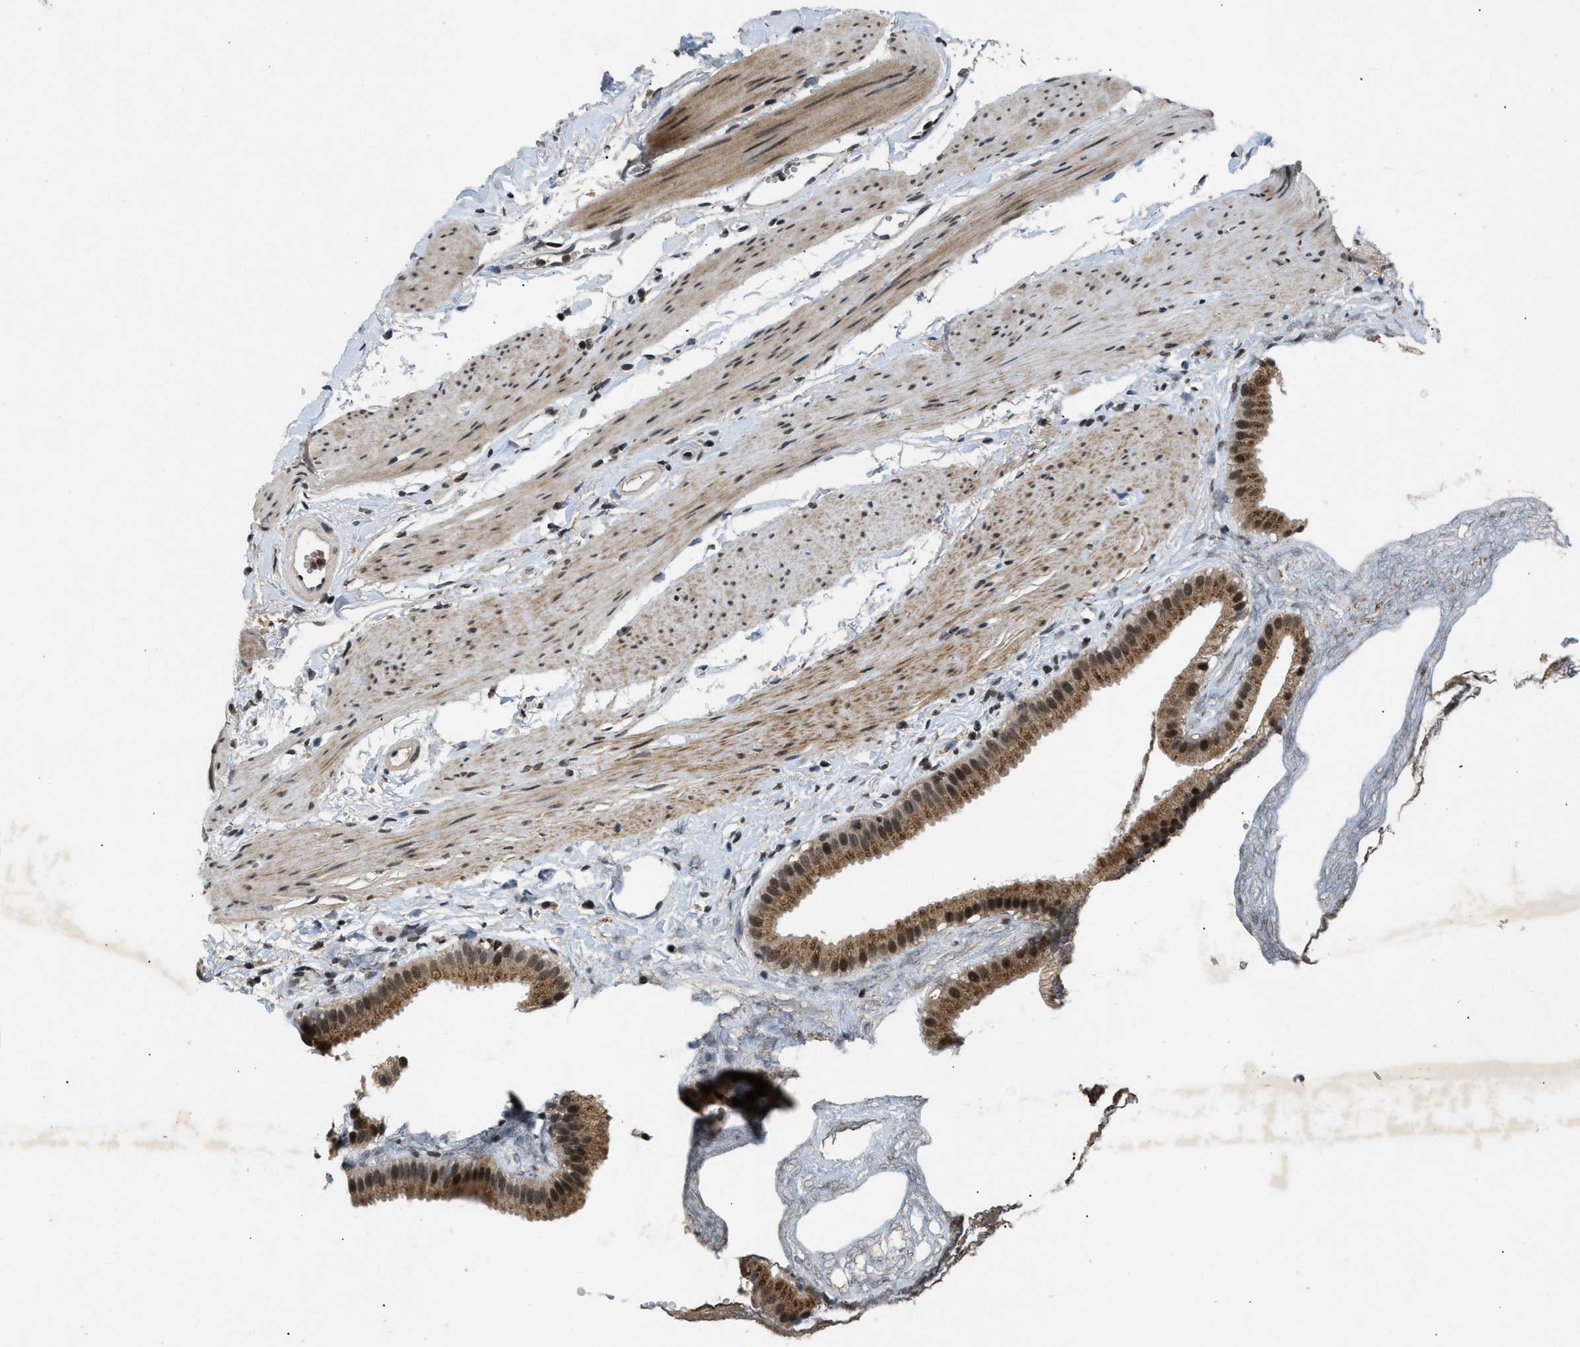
{"staining": {"intensity": "strong", "quantity": ">75%", "location": "cytoplasmic/membranous,nuclear"}, "tissue": "gallbladder", "cell_type": "Glandular cells", "image_type": "normal", "snomed": [{"axis": "morphology", "description": "Normal tissue, NOS"}, {"axis": "topography", "description": "Gallbladder"}], "caption": "IHC of benign human gallbladder exhibits high levels of strong cytoplasmic/membranous,nuclear expression in about >75% of glandular cells. (DAB = brown stain, brightfield microscopy at high magnification).", "gene": "RBM5", "patient": {"sex": "female", "age": 64}}